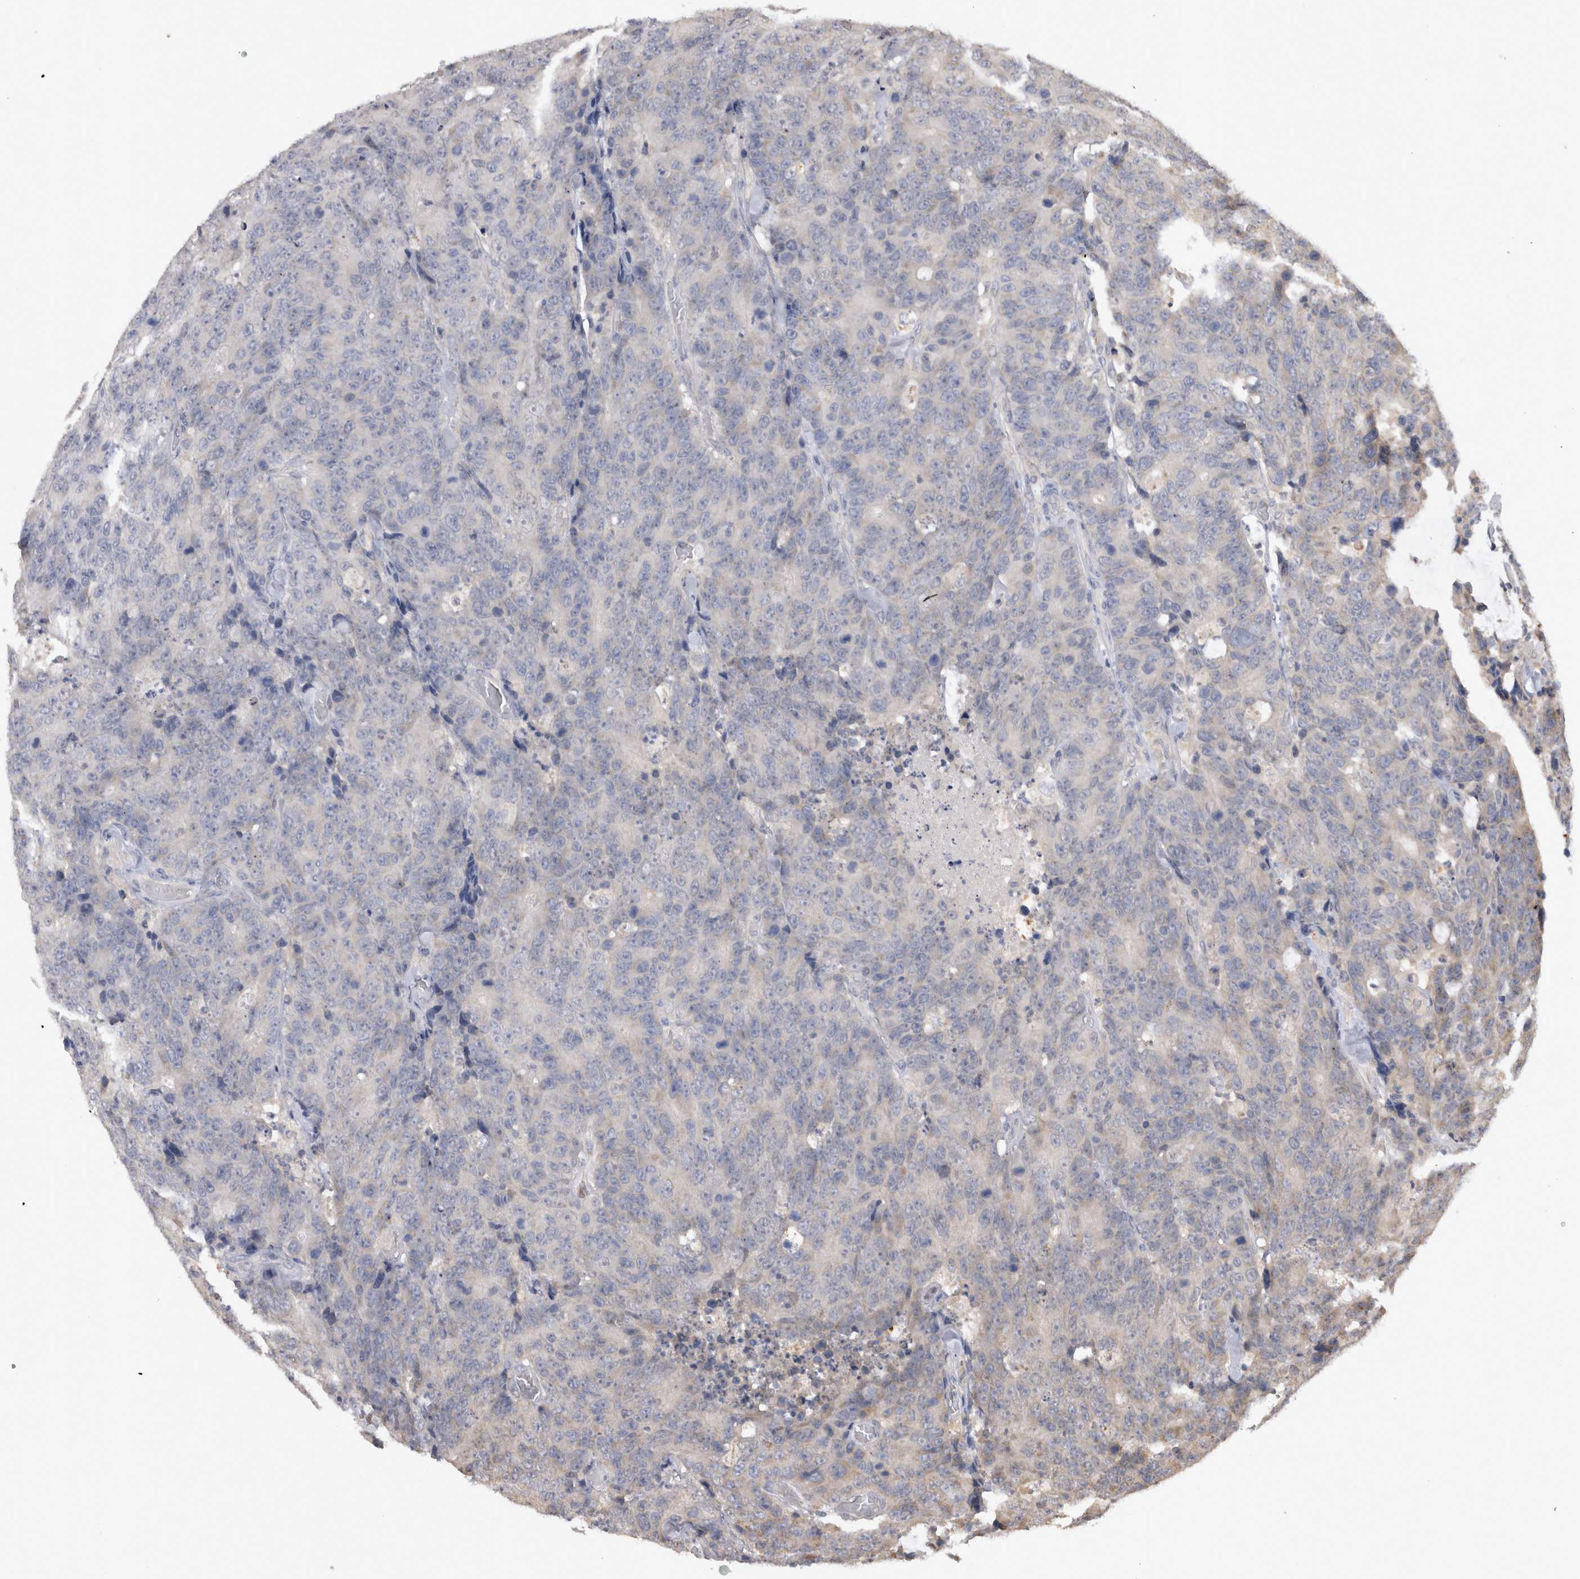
{"staining": {"intensity": "weak", "quantity": "<25%", "location": "cytoplasmic/membranous"}, "tissue": "colorectal cancer", "cell_type": "Tumor cells", "image_type": "cancer", "snomed": [{"axis": "morphology", "description": "Adenocarcinoma, NOS"}, {"axis": "topography", "description": "Colon"}], "caption": "Immunohistochemical staining of human colorectal cancer exhibits no significant positivity in tumor cells.", "gene": "PREP", "patient": {"sex": "female", "age": 86}}